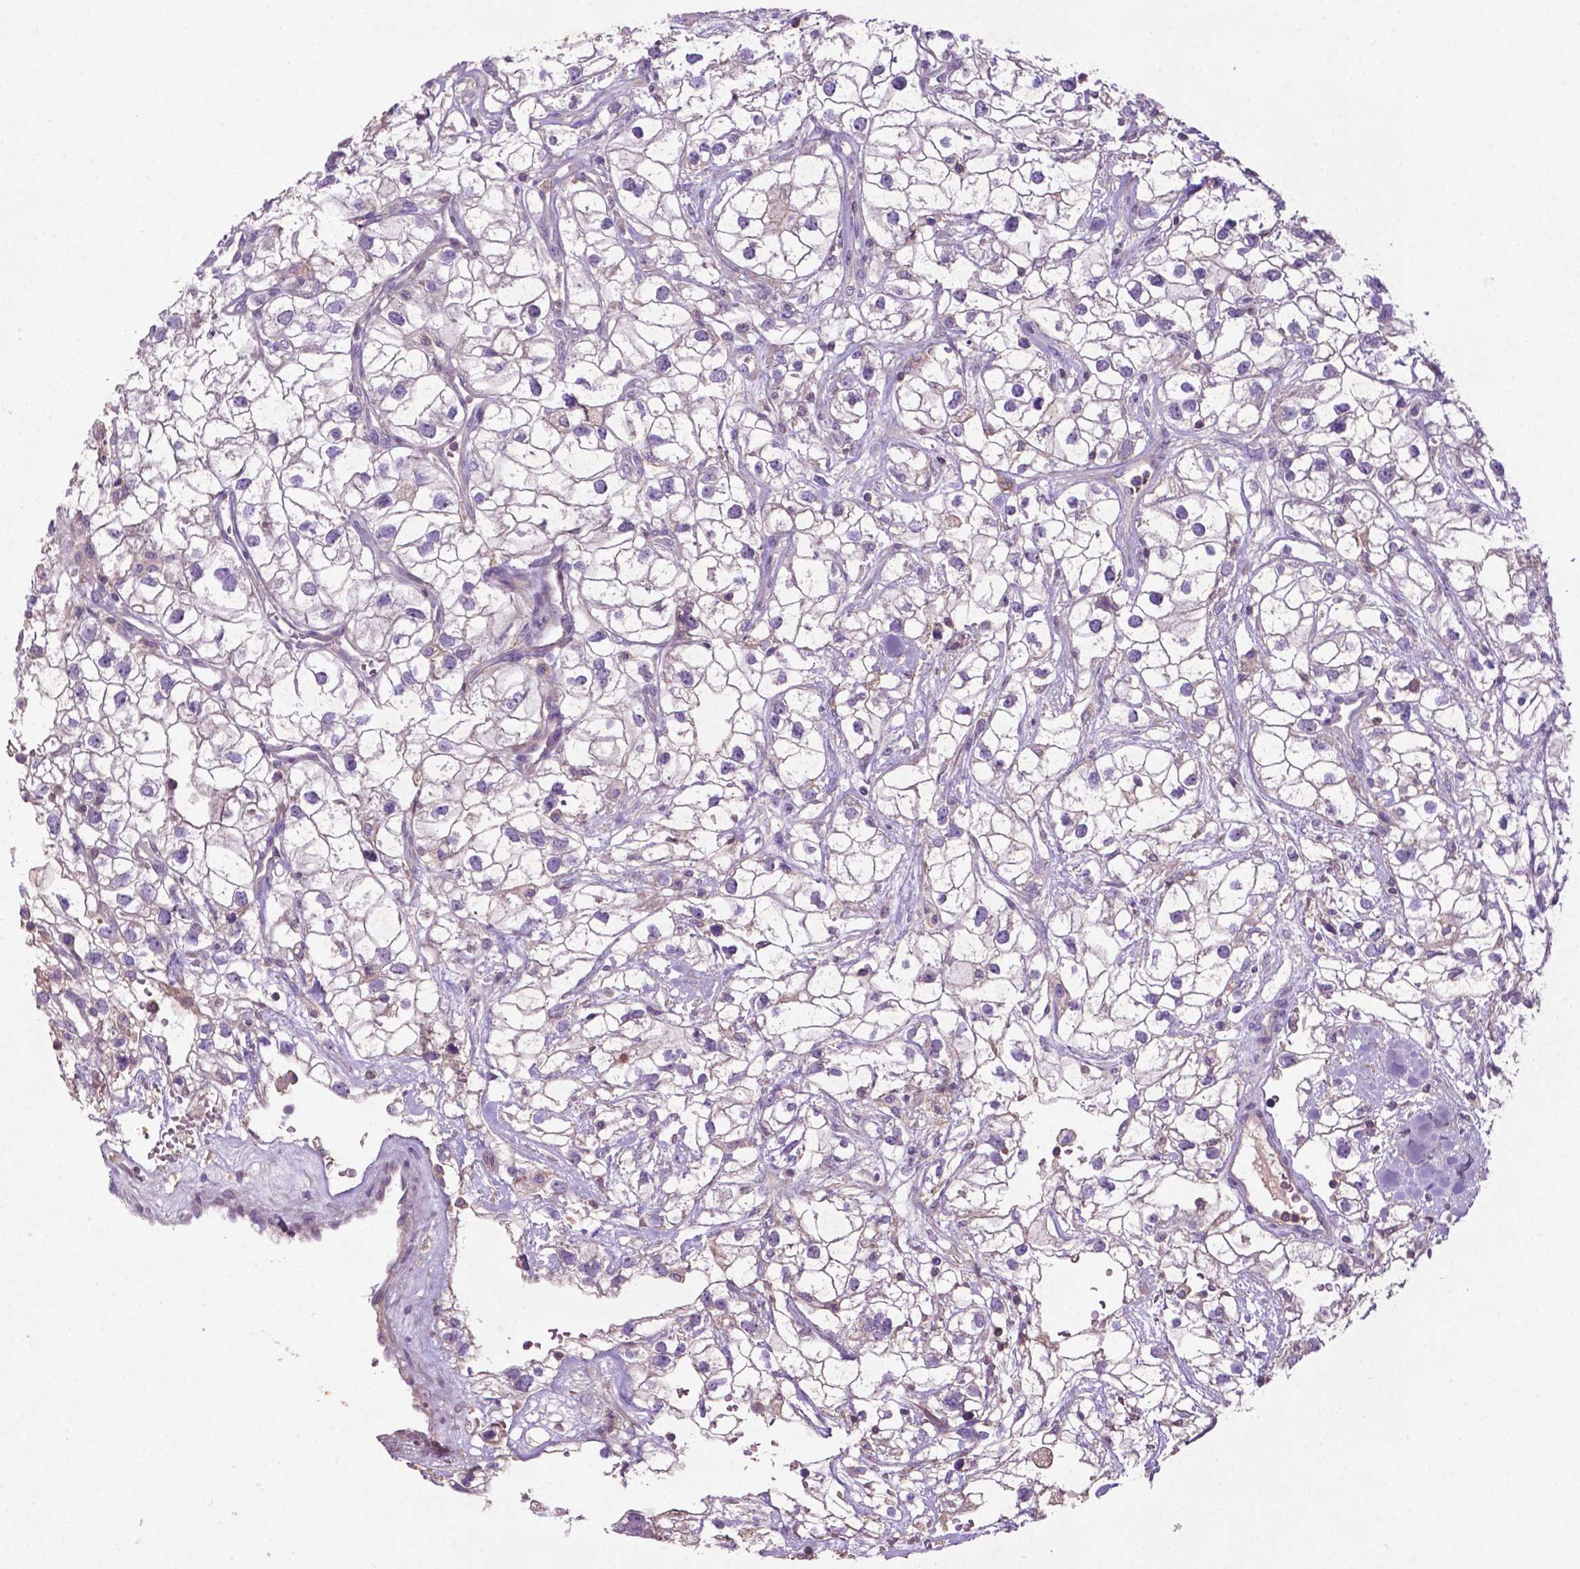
{"staining": {"intensity": "negative", "quantity": "none", "location": "none"}, "tissue": "renal cancer", "cell_type": "Tumor cells", "image_type": "cancer", "snomed": [{"axis": "morphology", "description": "Adenocarcinoma, NOS"}, {"axis": "topography", "description": "Kidney"}], "caption": "Immunohistochemical staining of human renal cancer exhibits no significant positivity in tumor cells. The staining was performed using DAB to visualize the protein expression in brown, while the nuclei were stained in blue with hematoxylin (Magnification: 20x).", "gene": "BMP4", "patient": {"sex": "male", "age": 59}}